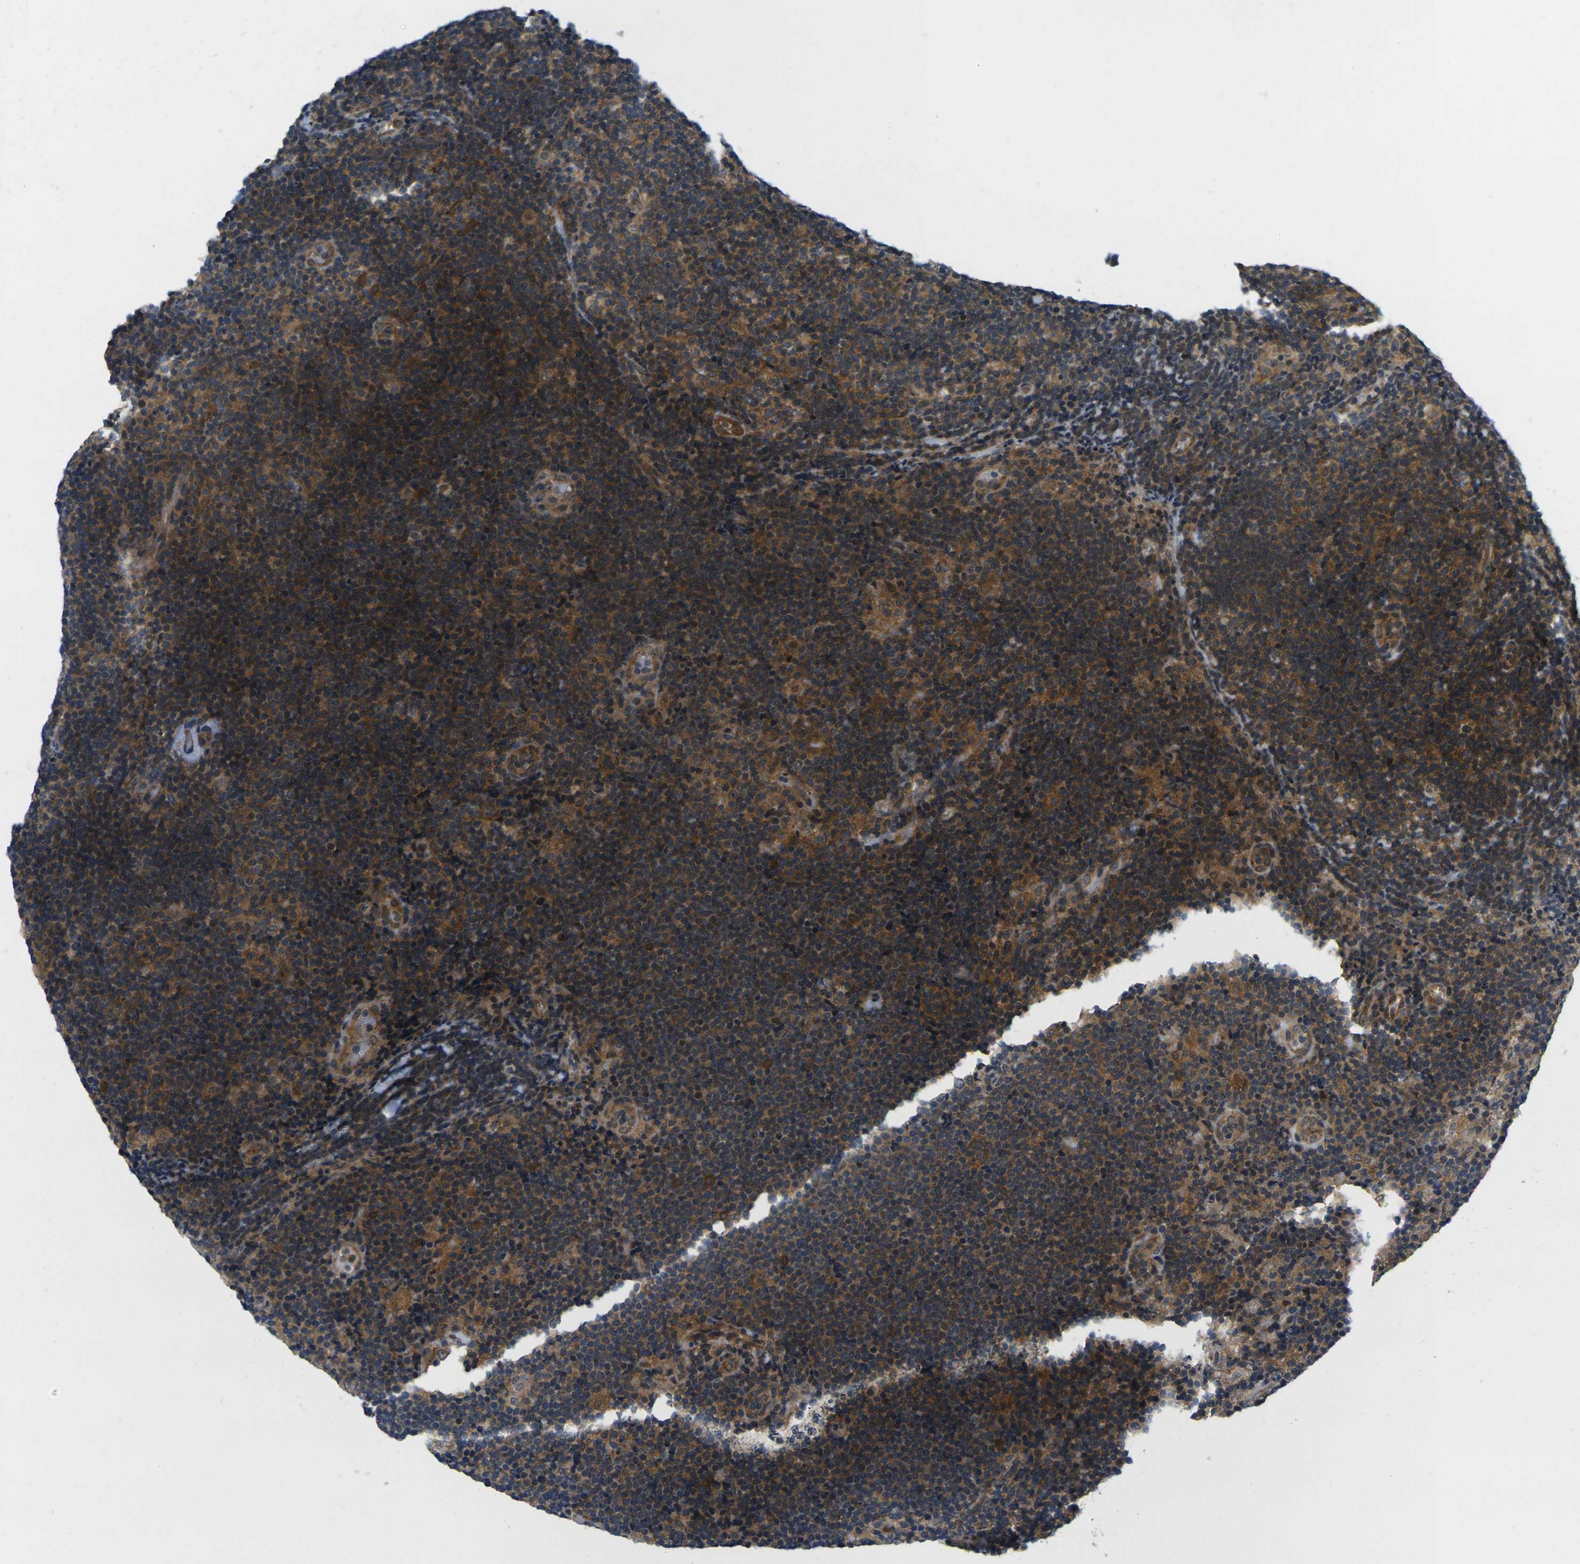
{"staining": {"intensity": "moderate", "quantity": "25%-75%", "location": "cytoplasmic/membranous"}, "tissue": "lymphoma", "cell_type": "Tumor cells", "image_type": "cancer", "snomed": [{"axis": "morphology", "description": "Malignant lymphoma, non-Hodgkin's type, Low grade"}, {"axis": "topography", "description": "Lymph node"}], "caption": "The immunohistochemical stain labels moderate cytoplasmic/membranous positivity in tumor cells of malignant lymphoma, non-Hodgkin's type (low-grade) tissue. The staining was performed using DAB (3,3'-diaminobenzidine), with brown indicating positive protein expression. Nuclei are stained blue with hematoxylin.", "gene": "KCTD10", "patient": {"sex": "male", "age": 83}}